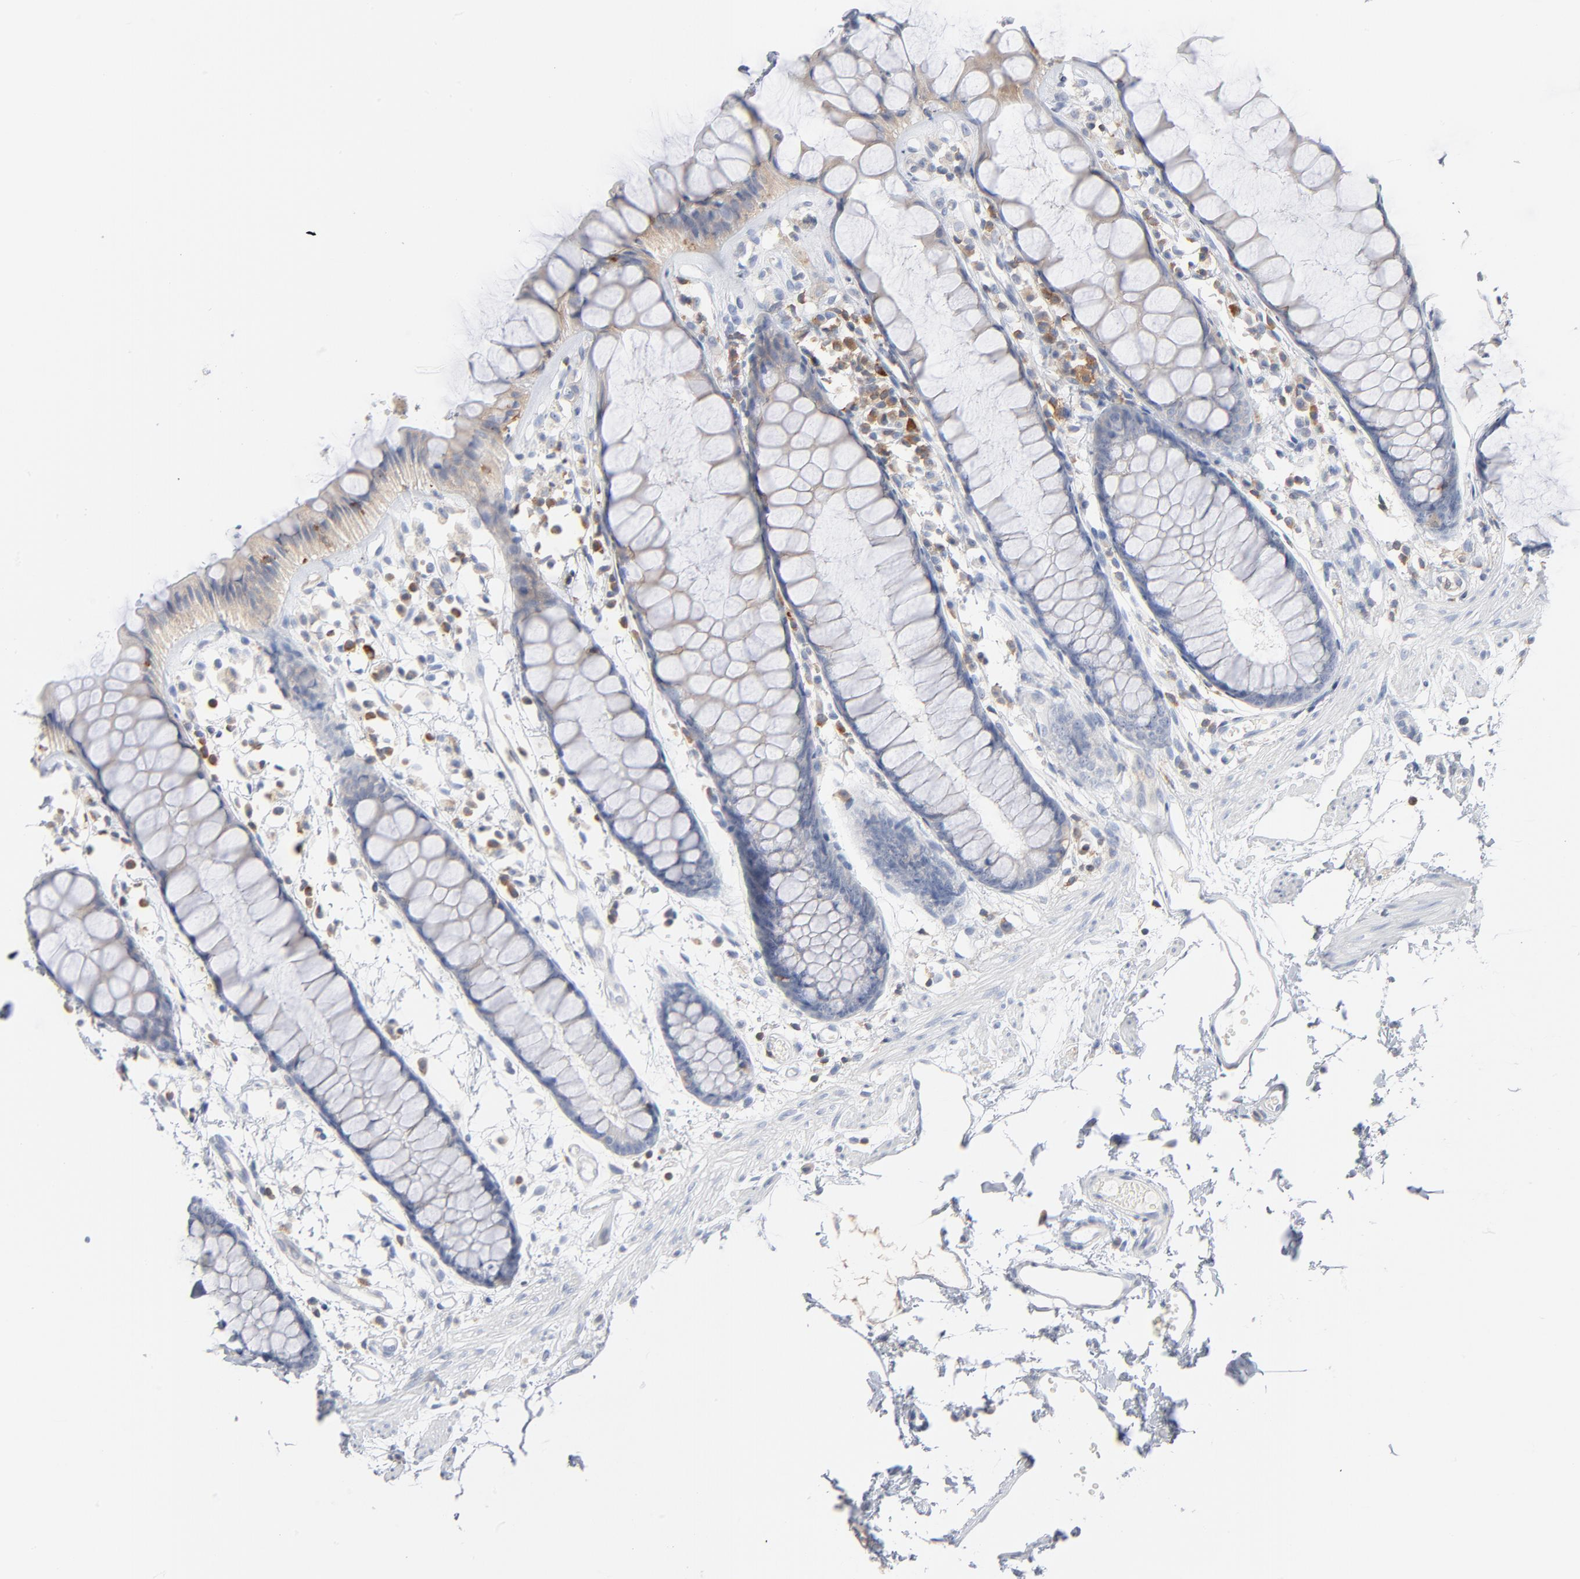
{"staining": {"intensity": "moderate", "quantity": "<25%", "location": "cytoplasmic/membranous"}, "tissue": "rectum", "cell_type": "Glandular cells", "image_type": "normal", "snomed": [{"axis": "morphology", "description": "Normal tissue, NOS"}, {"axis": "topography", "description": "Rectum"}], "caption": "This micrograph reveals immunohistochemistry staining of unremarkable rectum, with low moderate cytoplasmic/membranous positivity in approximately <25% of glandular cells.", "gene": "PTK2B", "patient": {"sex": "female", "age": 66}}